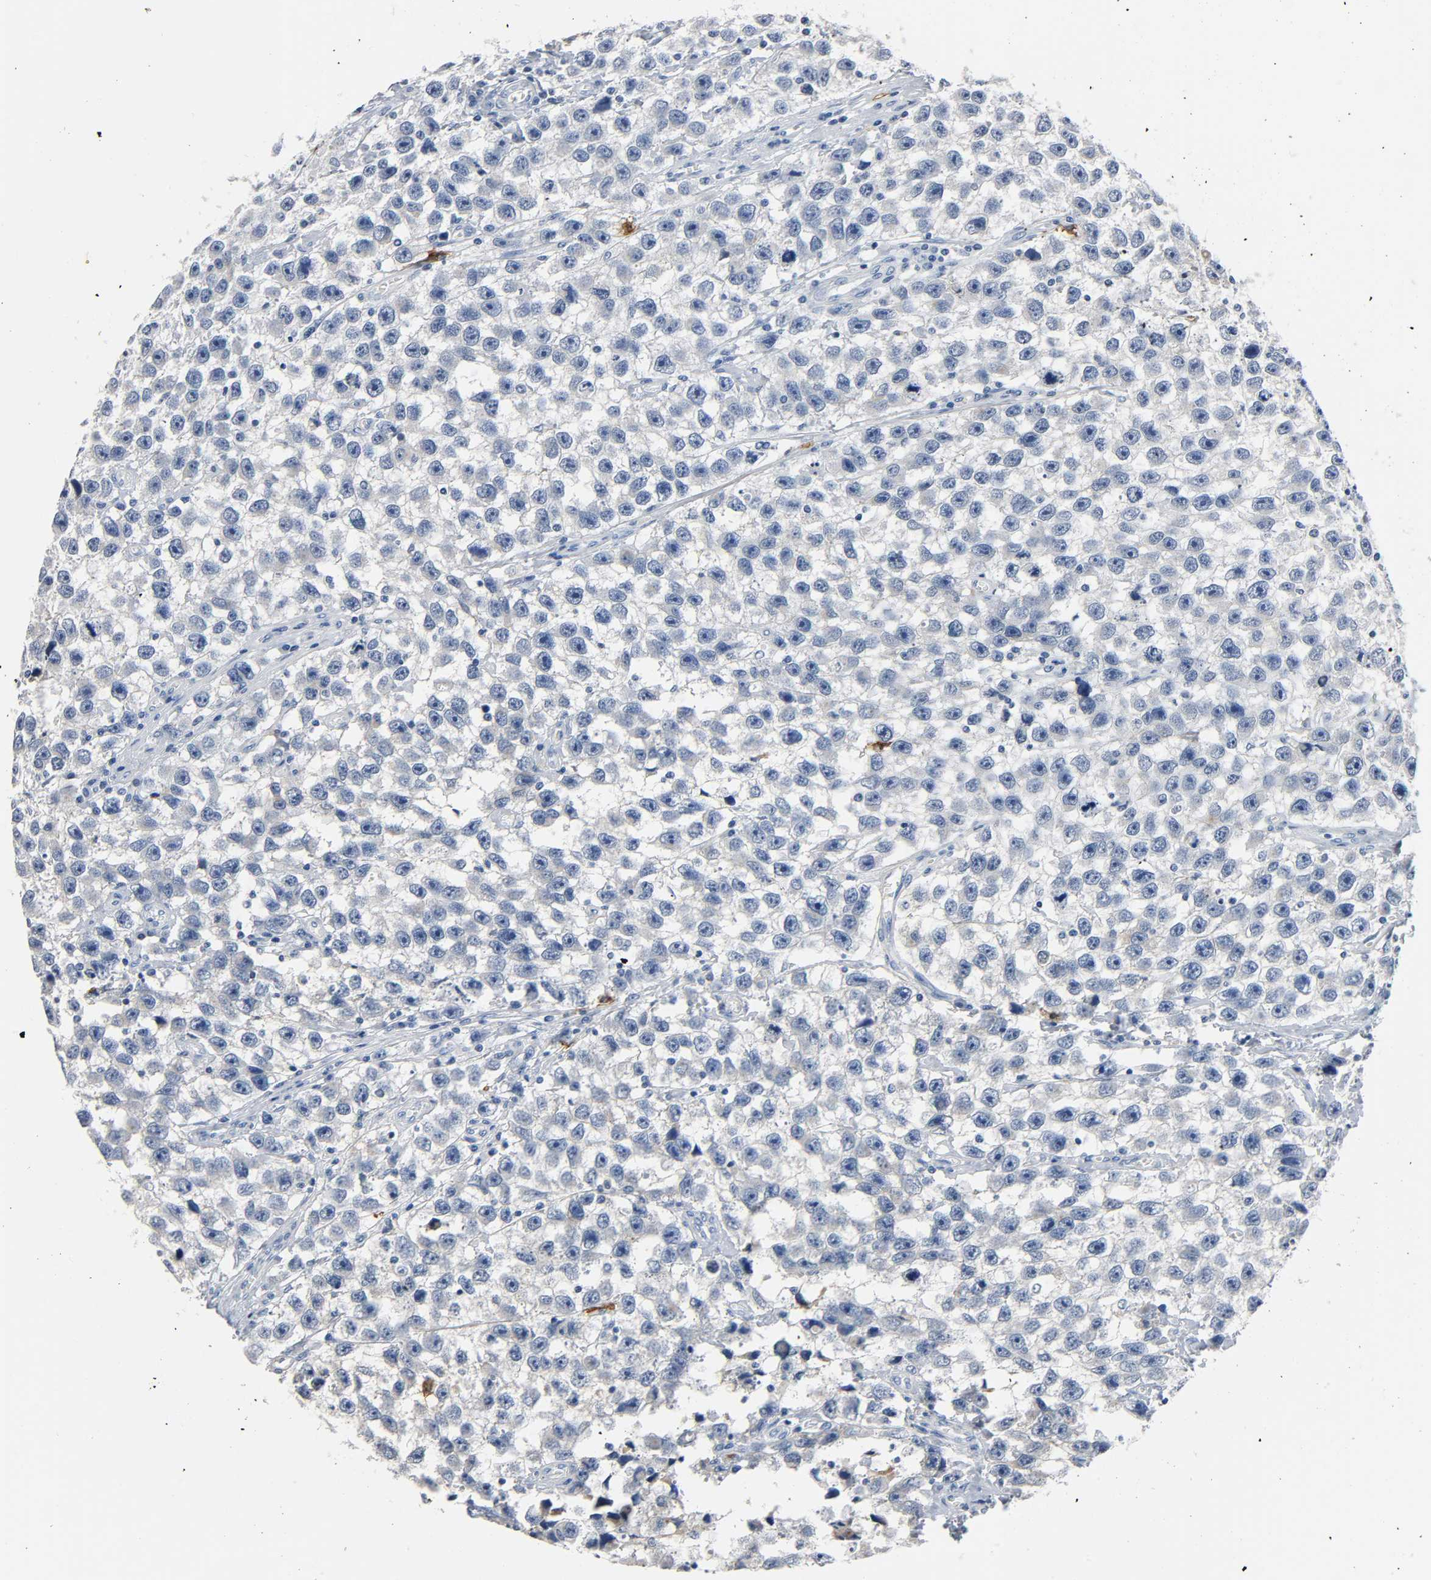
{"staining": {"intensity": "negative", "quantity": "none", "location": "none"}, "tissue": "testis cancer", "cell_type": "Tumor cells", "image_type": "cancer", "snomed": [{"axis": "morphology", "description": "Seminoma, NOS"}, {"axis": "topography", "description": "Testis"}], "caption": "Testis cancer was stained to show a protein in brown. There is no significant expression in tumor cells.", "gene": "ANPEP", "patient": {"sex": "male", "age": 33}}